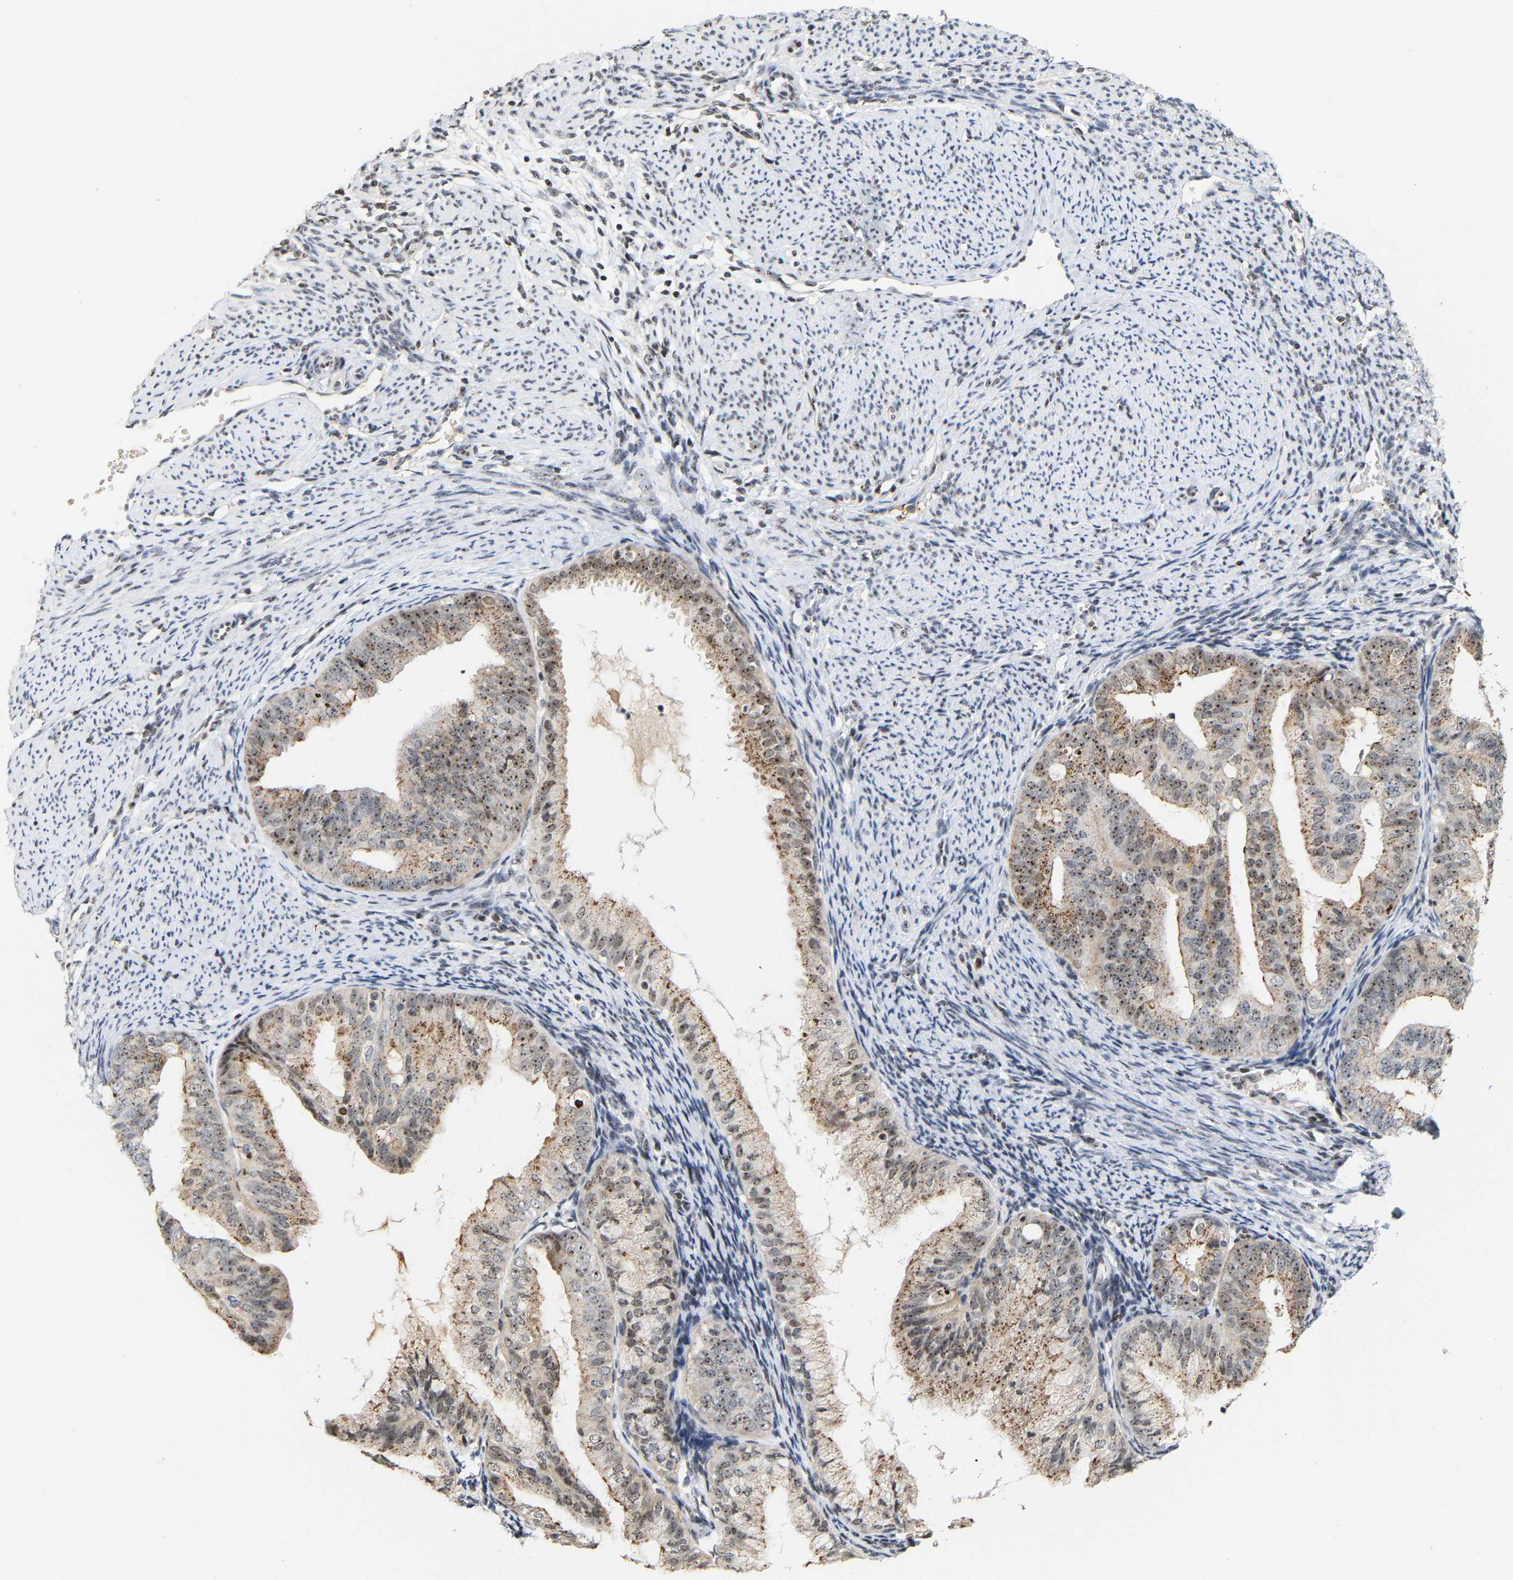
{"staining": {"intensity": "moderate", "quantity": ">75%", "location": "cytoplasmic/membranous,nuclear"}, "tissue": "endometrial cancer", "cell_type": "Tumor cells", "image_type": "cancer", "snomed": [{"axis": "morphology", "description": "Adenocarcinoma, NOS"}, {"axis": "topography", "description": "Endometrium"}], "caption": "Tumor cells reveal medium levels of moderate cytoplasmic/membranous and nuclear expression in approximately >75% of cells in endometrial adenocarcinoma.", "gene": "NOP58", "patient": {"sex": "female", "age": 63}}